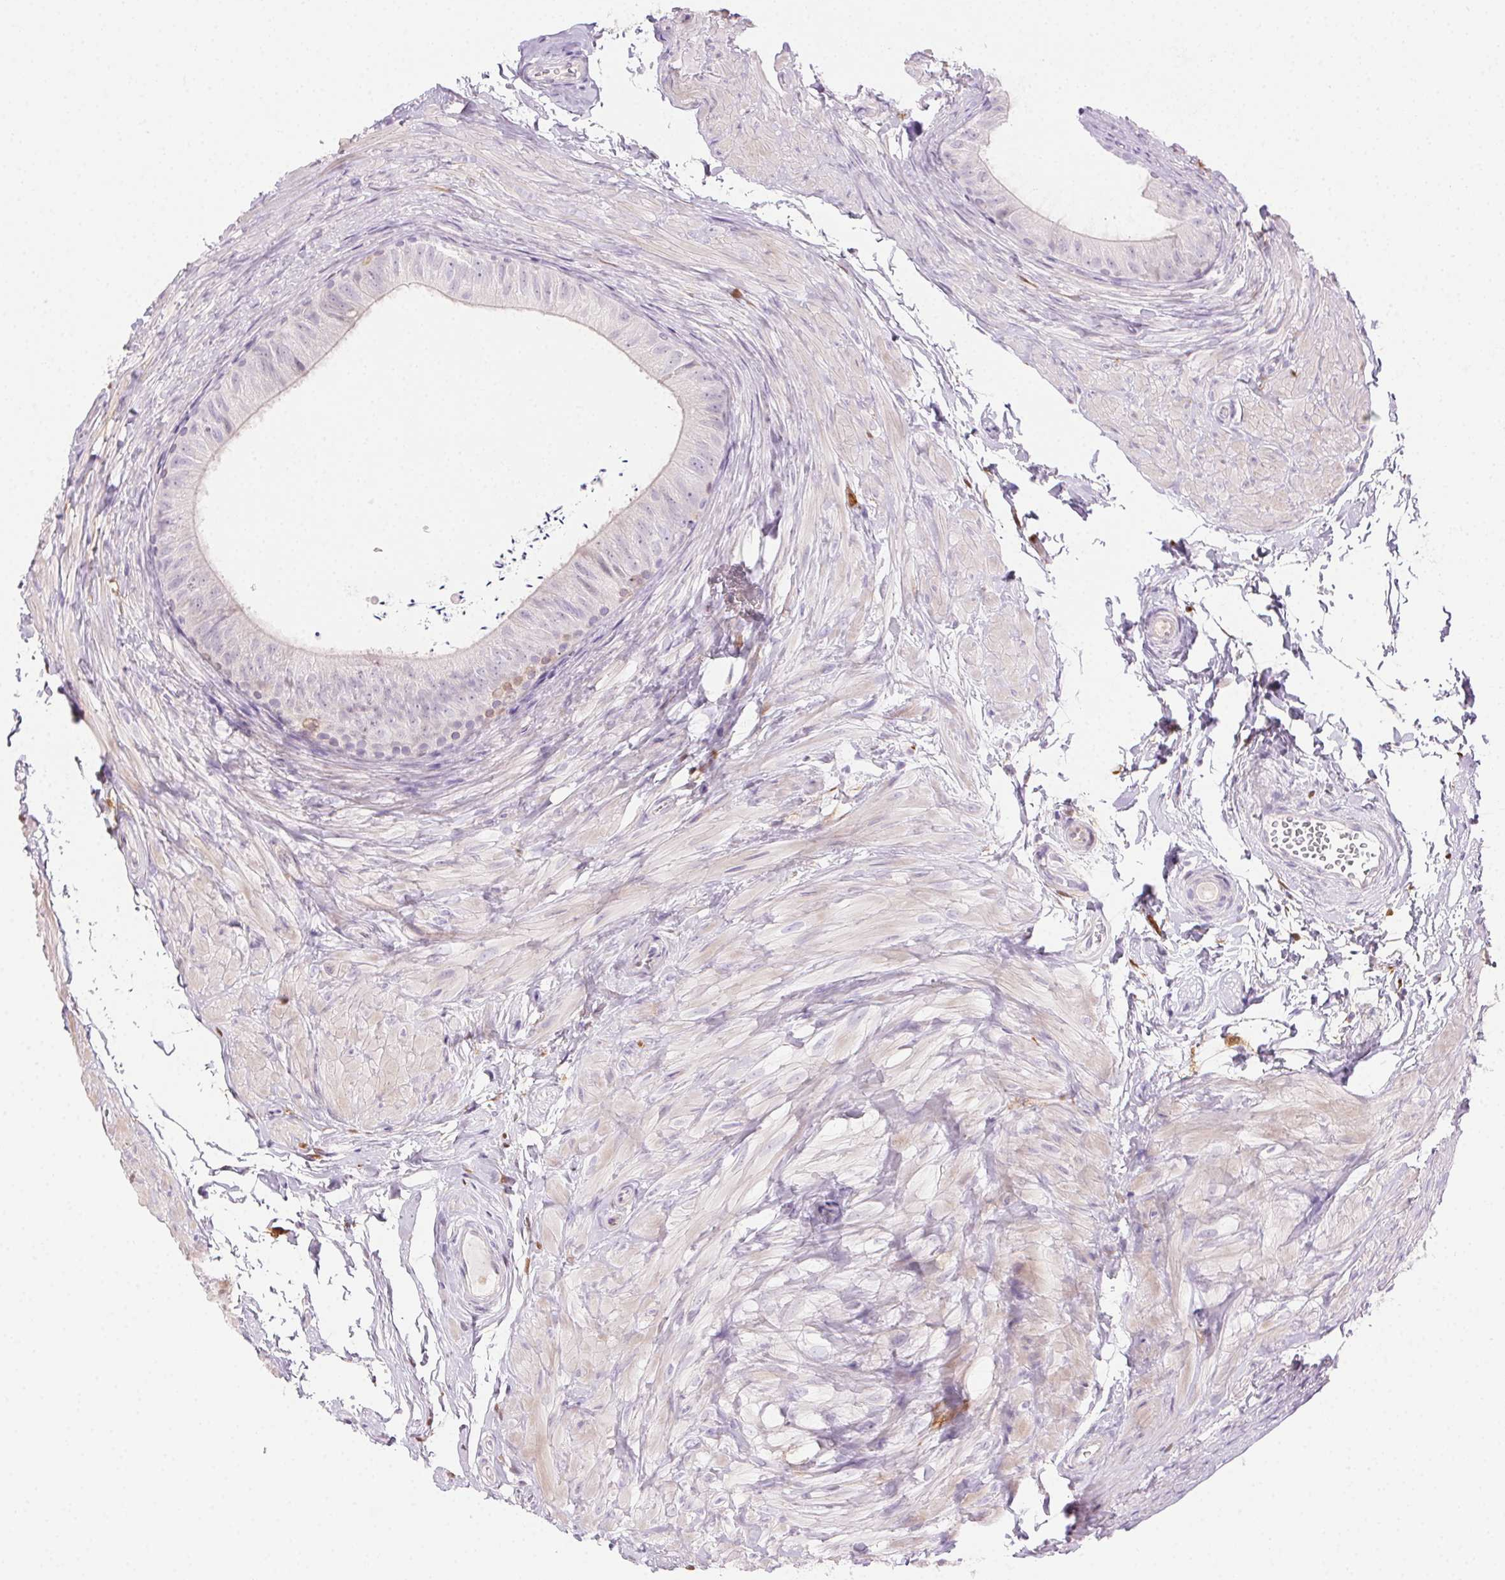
{"staining": {"intensity": "moderate", "quantity": "<25%", "location": "nuclear"}, "tissue": "epididymis", "cell_type": "Glandular cells", "image_type": "normal", "snomed": [{"axis": "morphology", "description": "Normal tissue, NOS"}, {"axis": "topography", "description": "Epididymis, spermatic cord, NOS"}, {"axis": "topography", "description": "Epididymis"}, {"axis": "topography", "description": "Peripheral nerve tissue"}], "caption": "High-magnification brightfield microscopy of unremarkable epididymis stained with DAB (3,3'-diaminobenzidine) (brown) and counterstained with hematoxylin (blue). glandular cells exhibit moderate nuclear positivity is present in about<25% of cells. (DAB = brown stain, brightfield microscopy at high magnification).", "gene": "TMEM45A", "patient": {"sex": "male", "age": 29}}